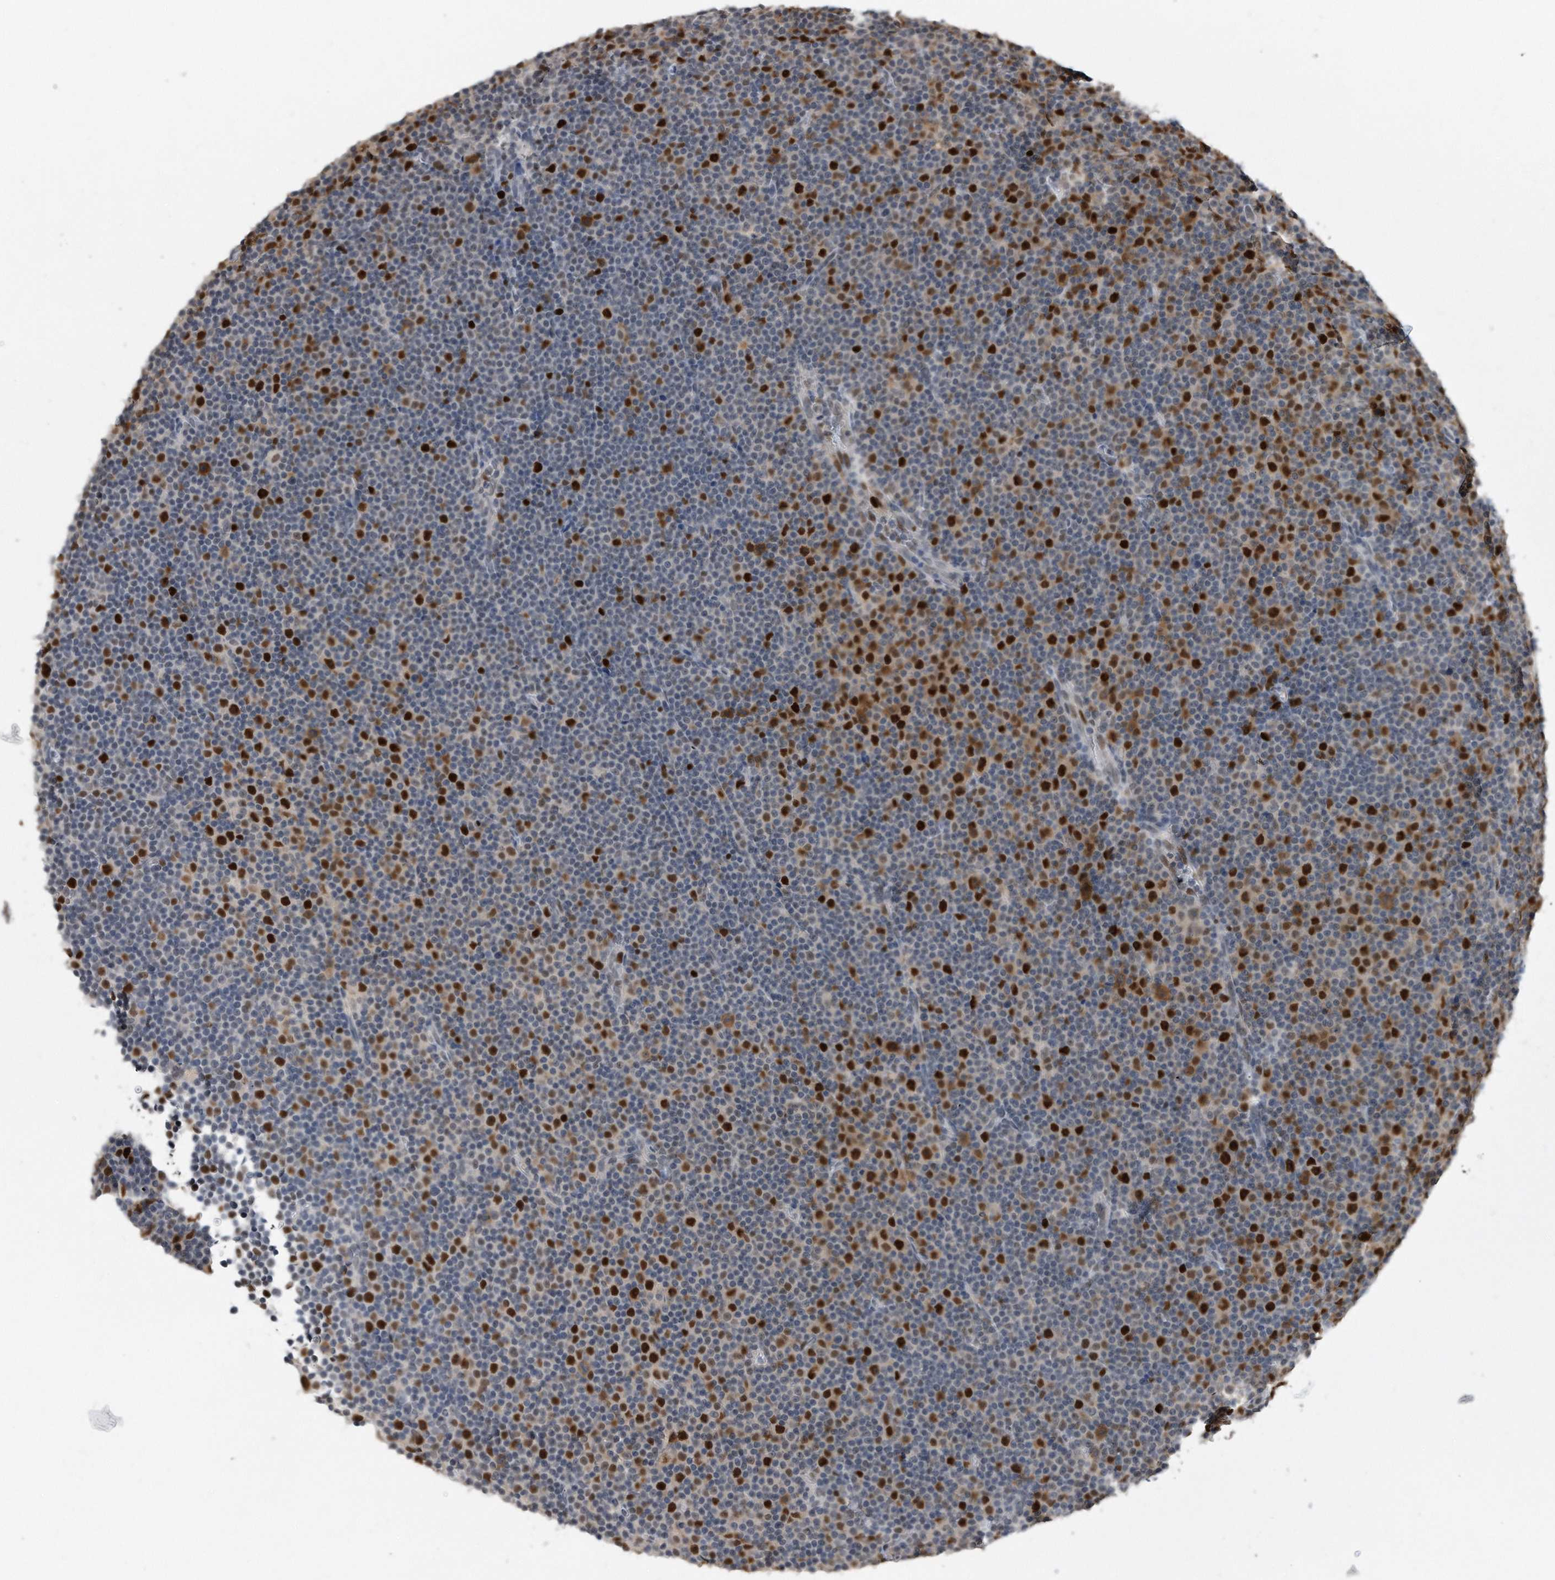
{"staining": {"intensity": "strong", "quantity": "<25%", "location": "nuclear"}, "tissue": "lymphoma", "cell_type": "Tumor cells", "image_type": "cancer", "snomed": [{"axis": "morphology", "description": "Malignant lymphoma, non-Hodgkin's type, Low grade"}, {"axis": "topography", "description": "Lymph node"}], "caption": "Immunohistochemical staining of lymphoma displays medium levels of strong nuclear protein staining in about <25% of tumor cells.", "gene": "PCNA", "patient": {"sex": "female", "age": 67}}